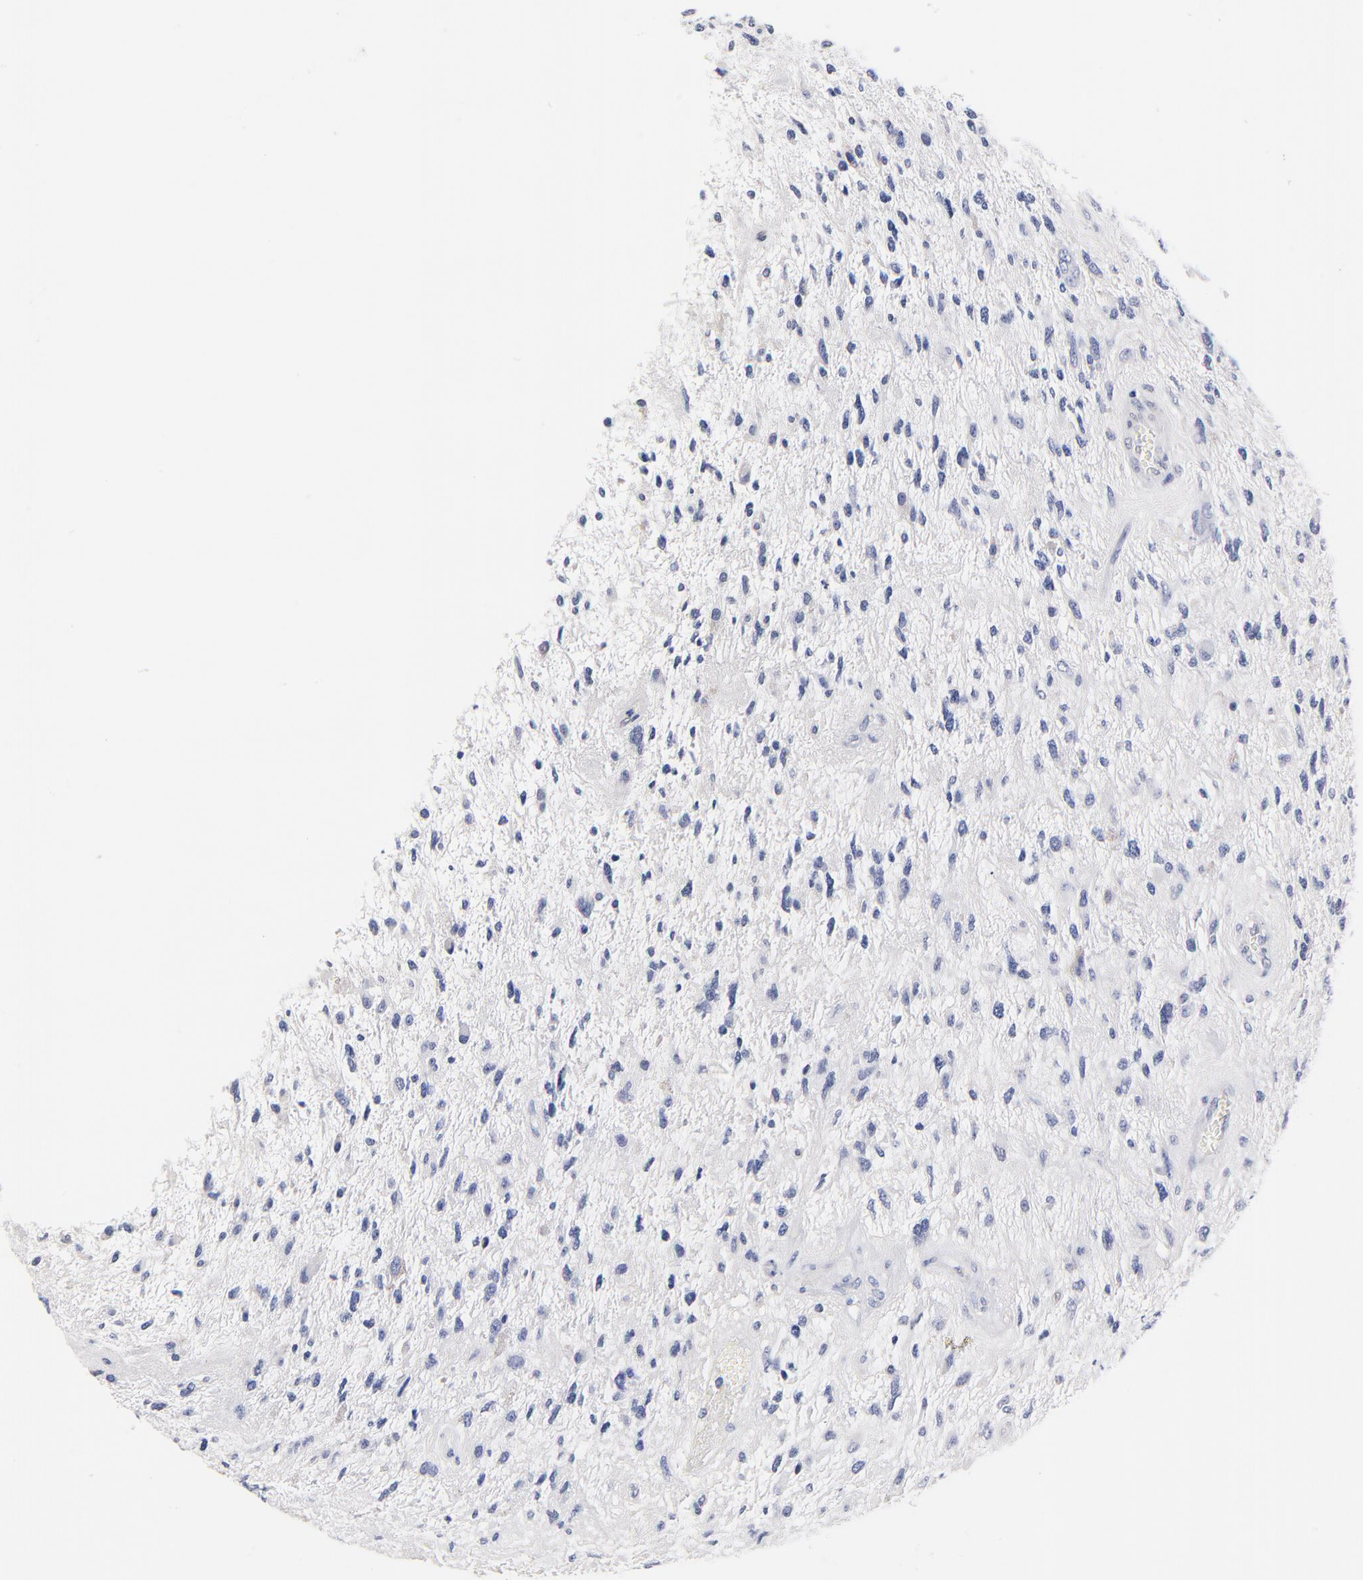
{"staining": {"intensity": "negative", "quantity": "none", "location": "none"}, "tissue": "glioma", "cell_type": "Tumor cells", "image_type": "cancer", "snomed": [{"axis": "morphology", "description": "Glioma, malignant, High grade"}, {"axis": "topography", "description": "Brain"}], "caption": "IHC image of malignant high-grade glioma stained for a protein (brown), which reveals no staining in tumor cells.", "gene": "TWNK", "patient": {"sex": "female", "age": 60}}